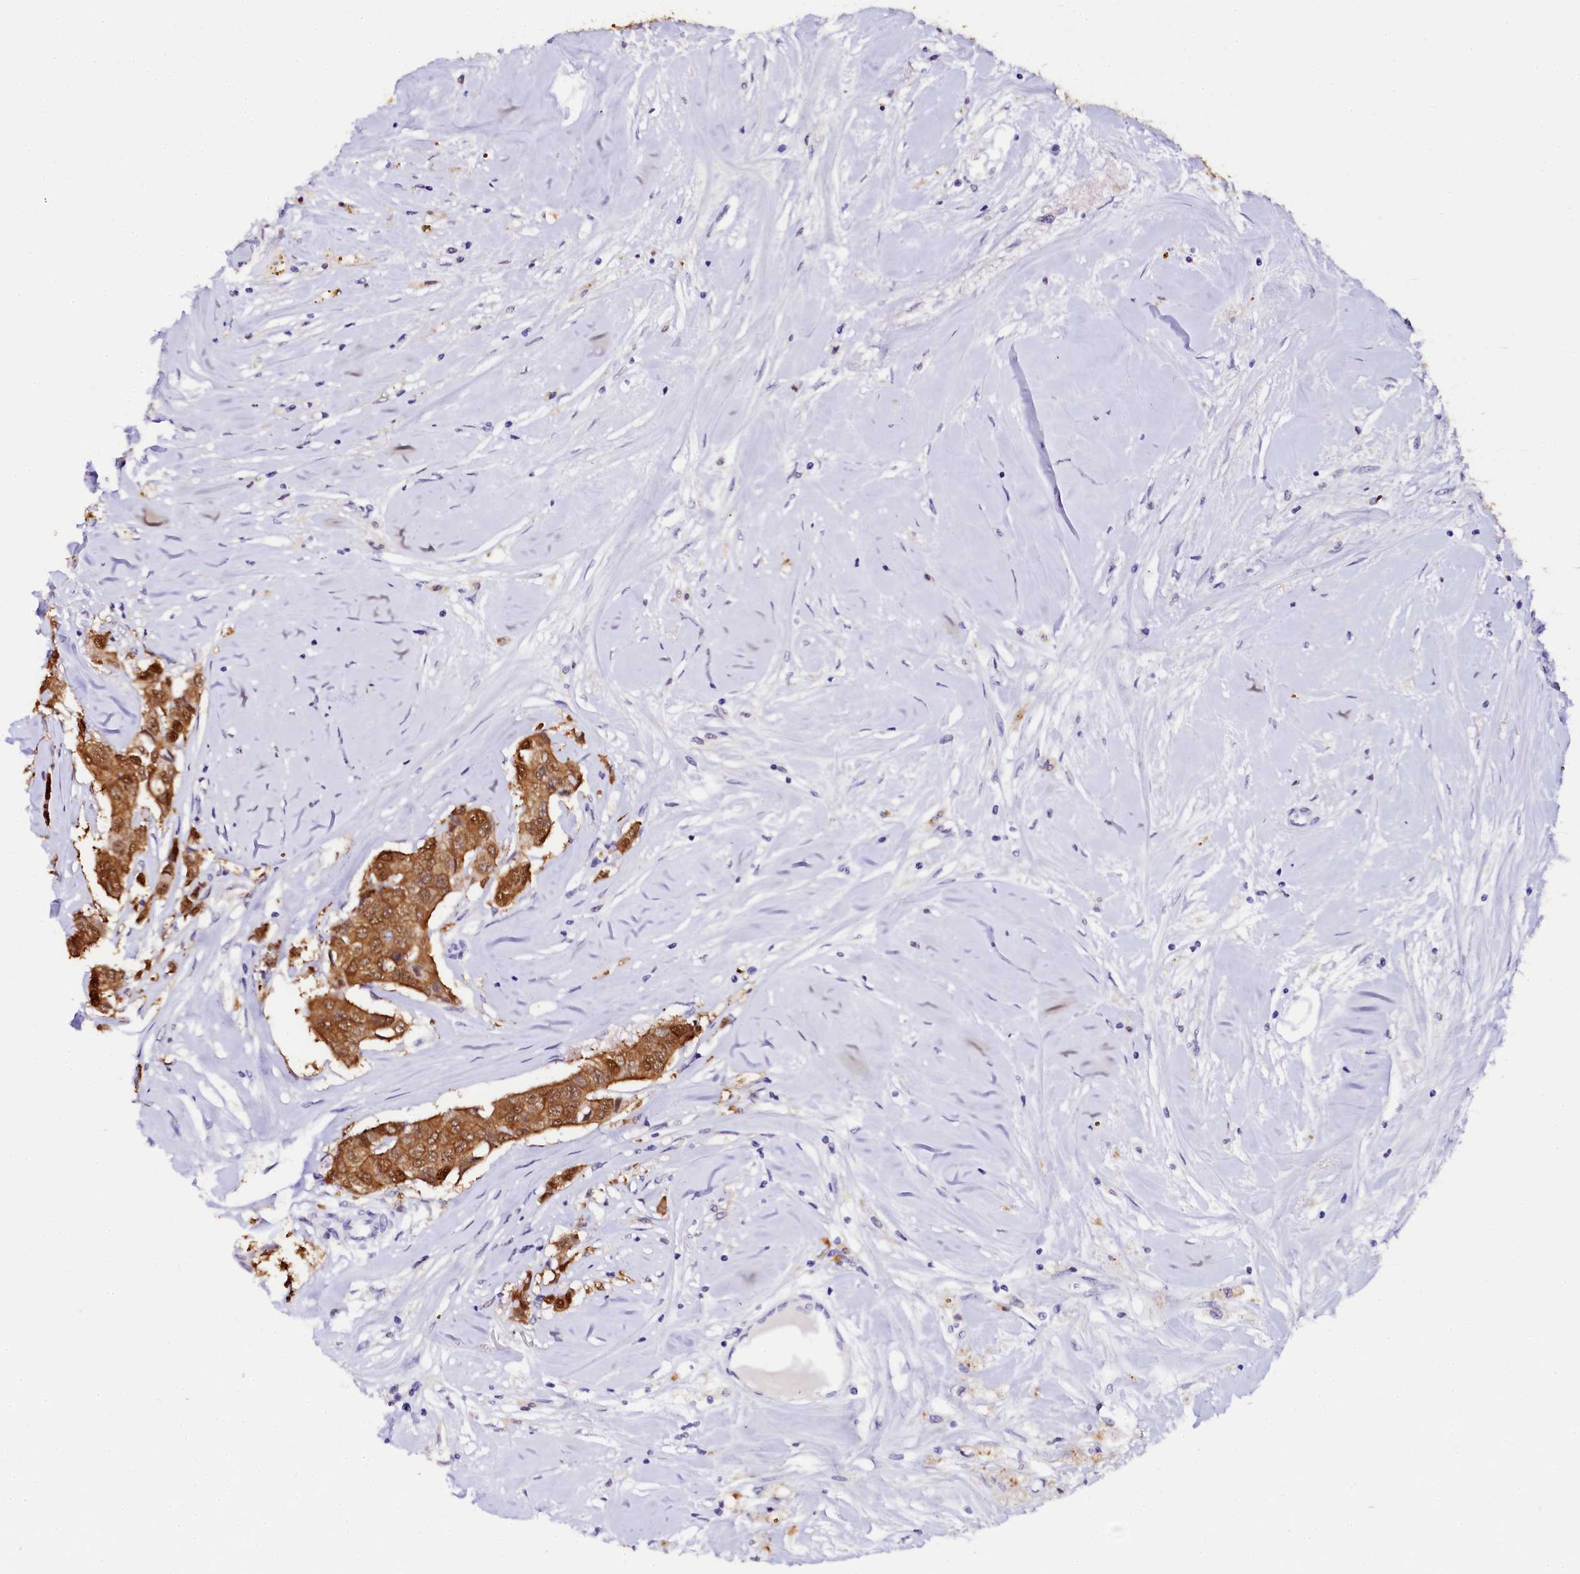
{"staining": {"intensity": "strong", "quantity": ">75%", "location": "cytoplasmic/membranous,nuclear"}, "tissue": "breast cancer", "cell_type": "Tumor cells", "image_type": "cancer", "snomed": [{"axis": "morphology", "description": "Duct carcinoma"}, {"axis": "topography", "description": "Breast"}], "caption": "Brown immunohistochemical staining in human breast infiltrating ductal carcinoma shows strong cytoplasmic/membranous and nuclear expression in approximately >75% of tumor cells. (DAB (3,3'-diaminobenzidine) IHC, brown staining for protein, blue staining for nuclei).", "gene": "SORD", "patient": {"sex": "female", "age": 80}}